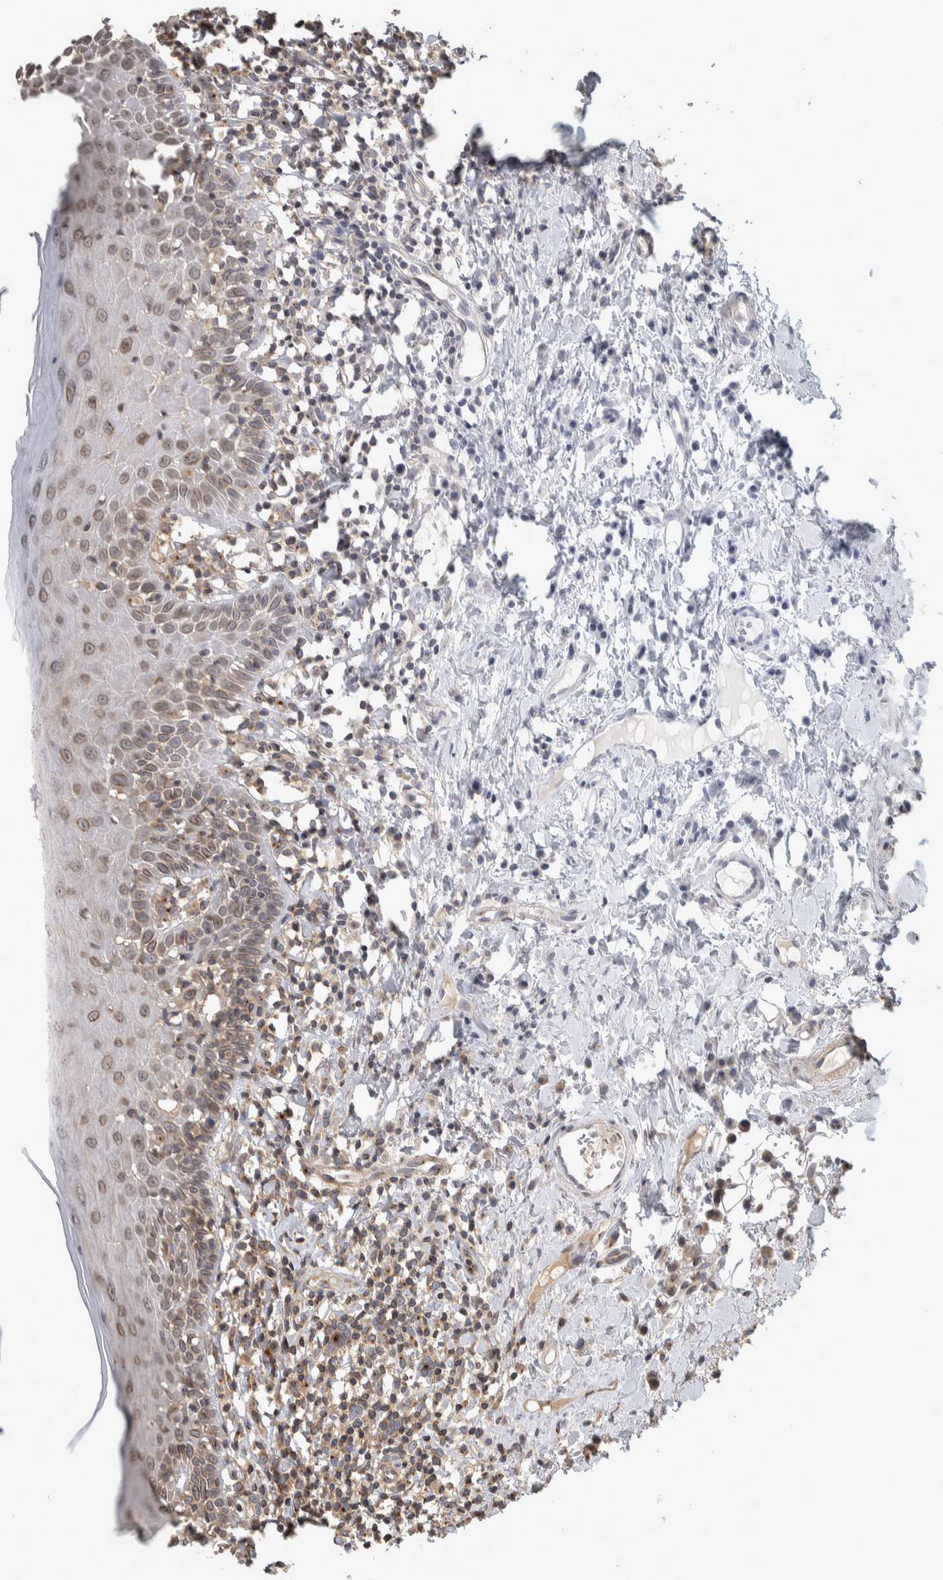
{"staining": {"intensity": "moderate", "quantity": "25%-75%", "location": "cytoplasmic/membranous"}, "tissue": "oral mucosa", "cell_type": "Squamous epithelial cells", "image_type": "normal", "snomed": [{"axis": "morphology", "description": "Normal tissue, NOS"}, {"axis": "topography", "description": "Oral tissue"}], "caption": "Human oral mucosa stained for a protein (brown) shows moderate cytoplasmic/membranous positive staining in about 25%-75% of squamous epithelial cells.", "gene": "IFRD1", "patient": {"sex": "male", "age": 82}}